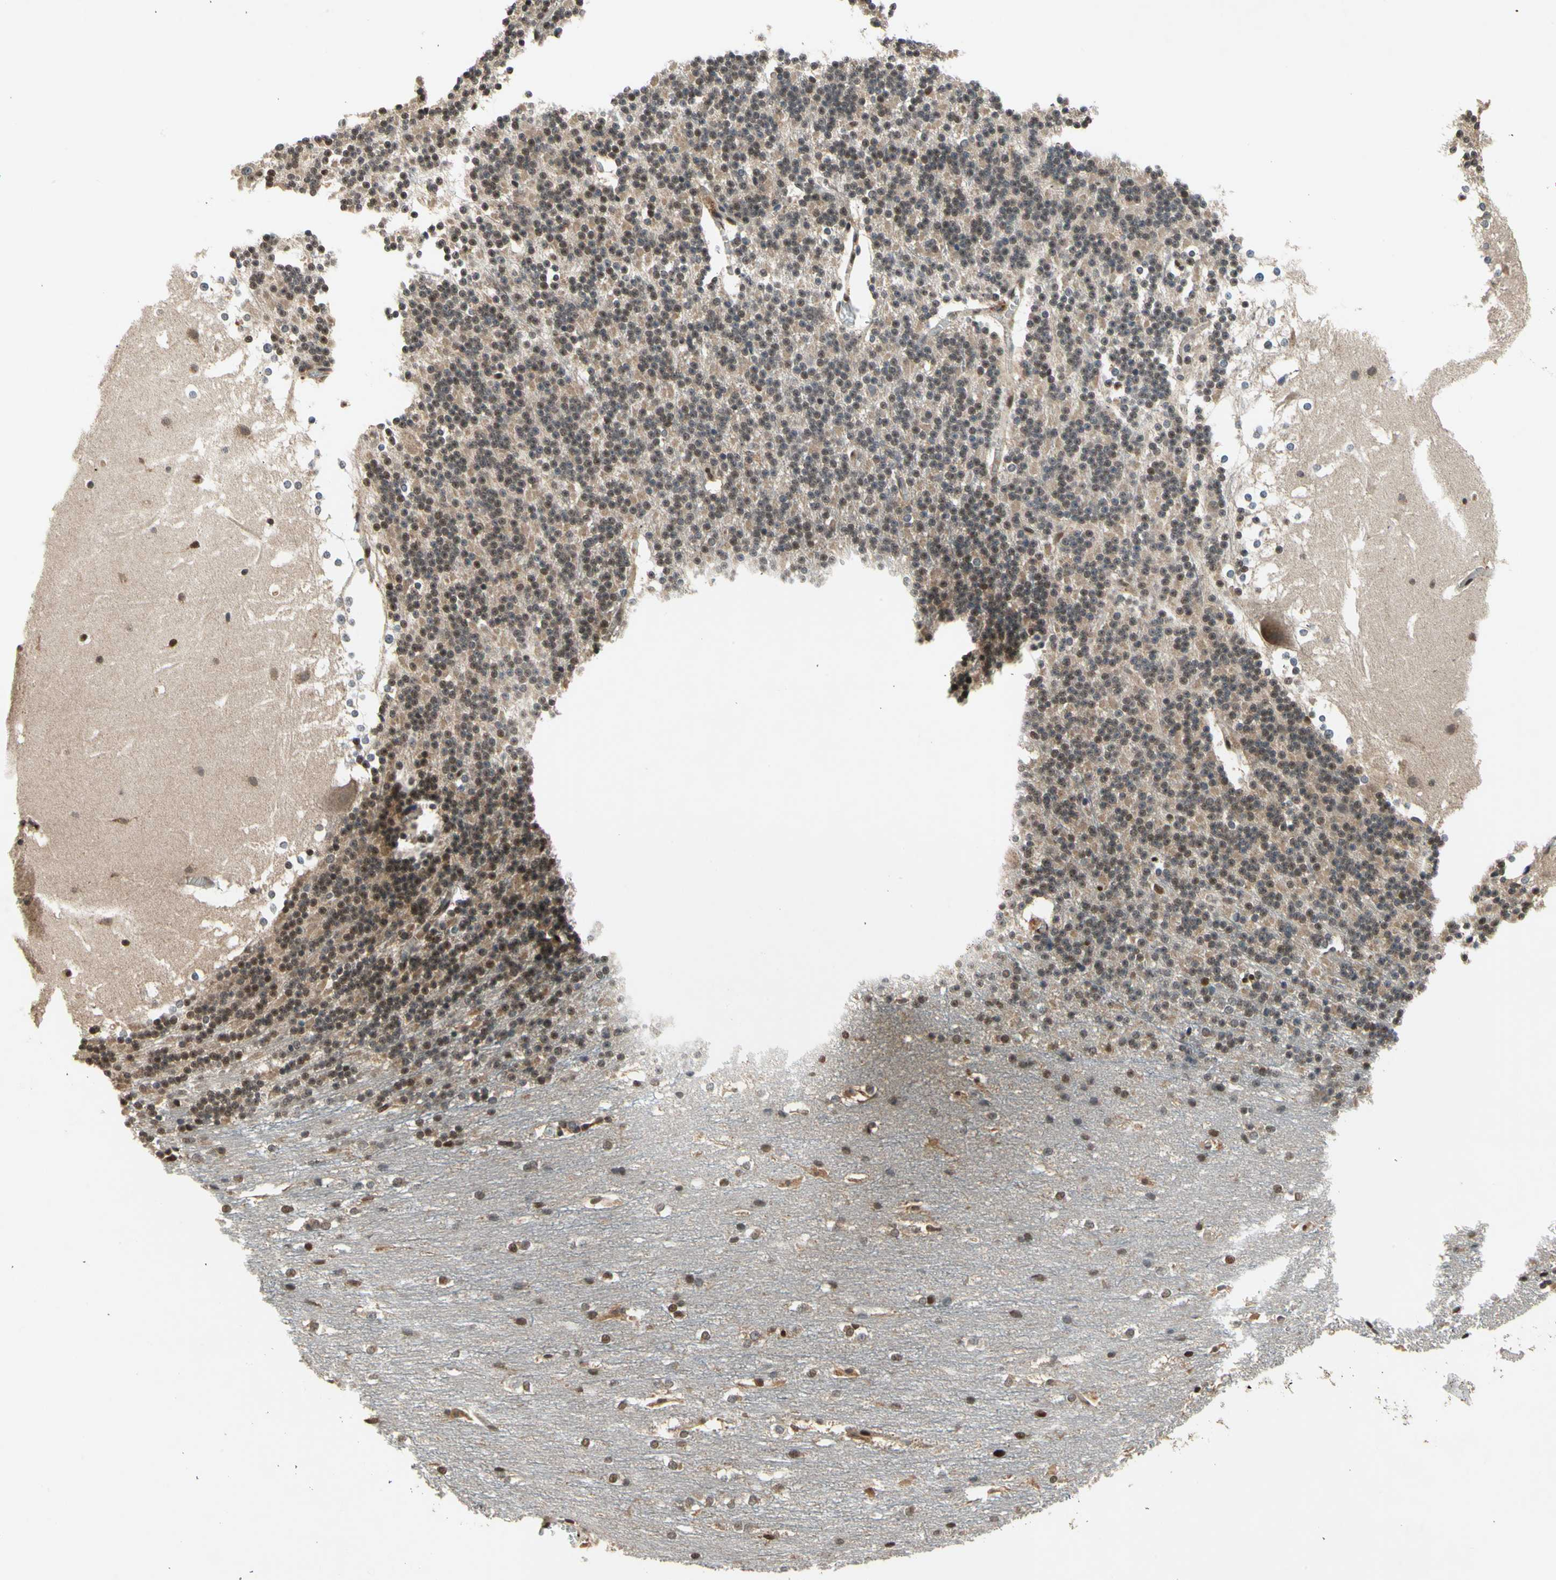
{"staining": {"intensity": "moderate", "quantity": "25%-75%", "location": "nuclear"}, "tissue": "cerebellum", "cell_type": "Cells in granular layer", "image_type": "normal", "snomed": [{"axis": "morphology", "description": "Normal tissue, NOS"}, {"axis": "topography", "description": "Cerebellum"}], "caption": "Cerebellum stained for a protein shows moderate nuclear positivity in cells in granular layer.", "gene": "GSR", "patient": {"sex": "female", "age": 19}}